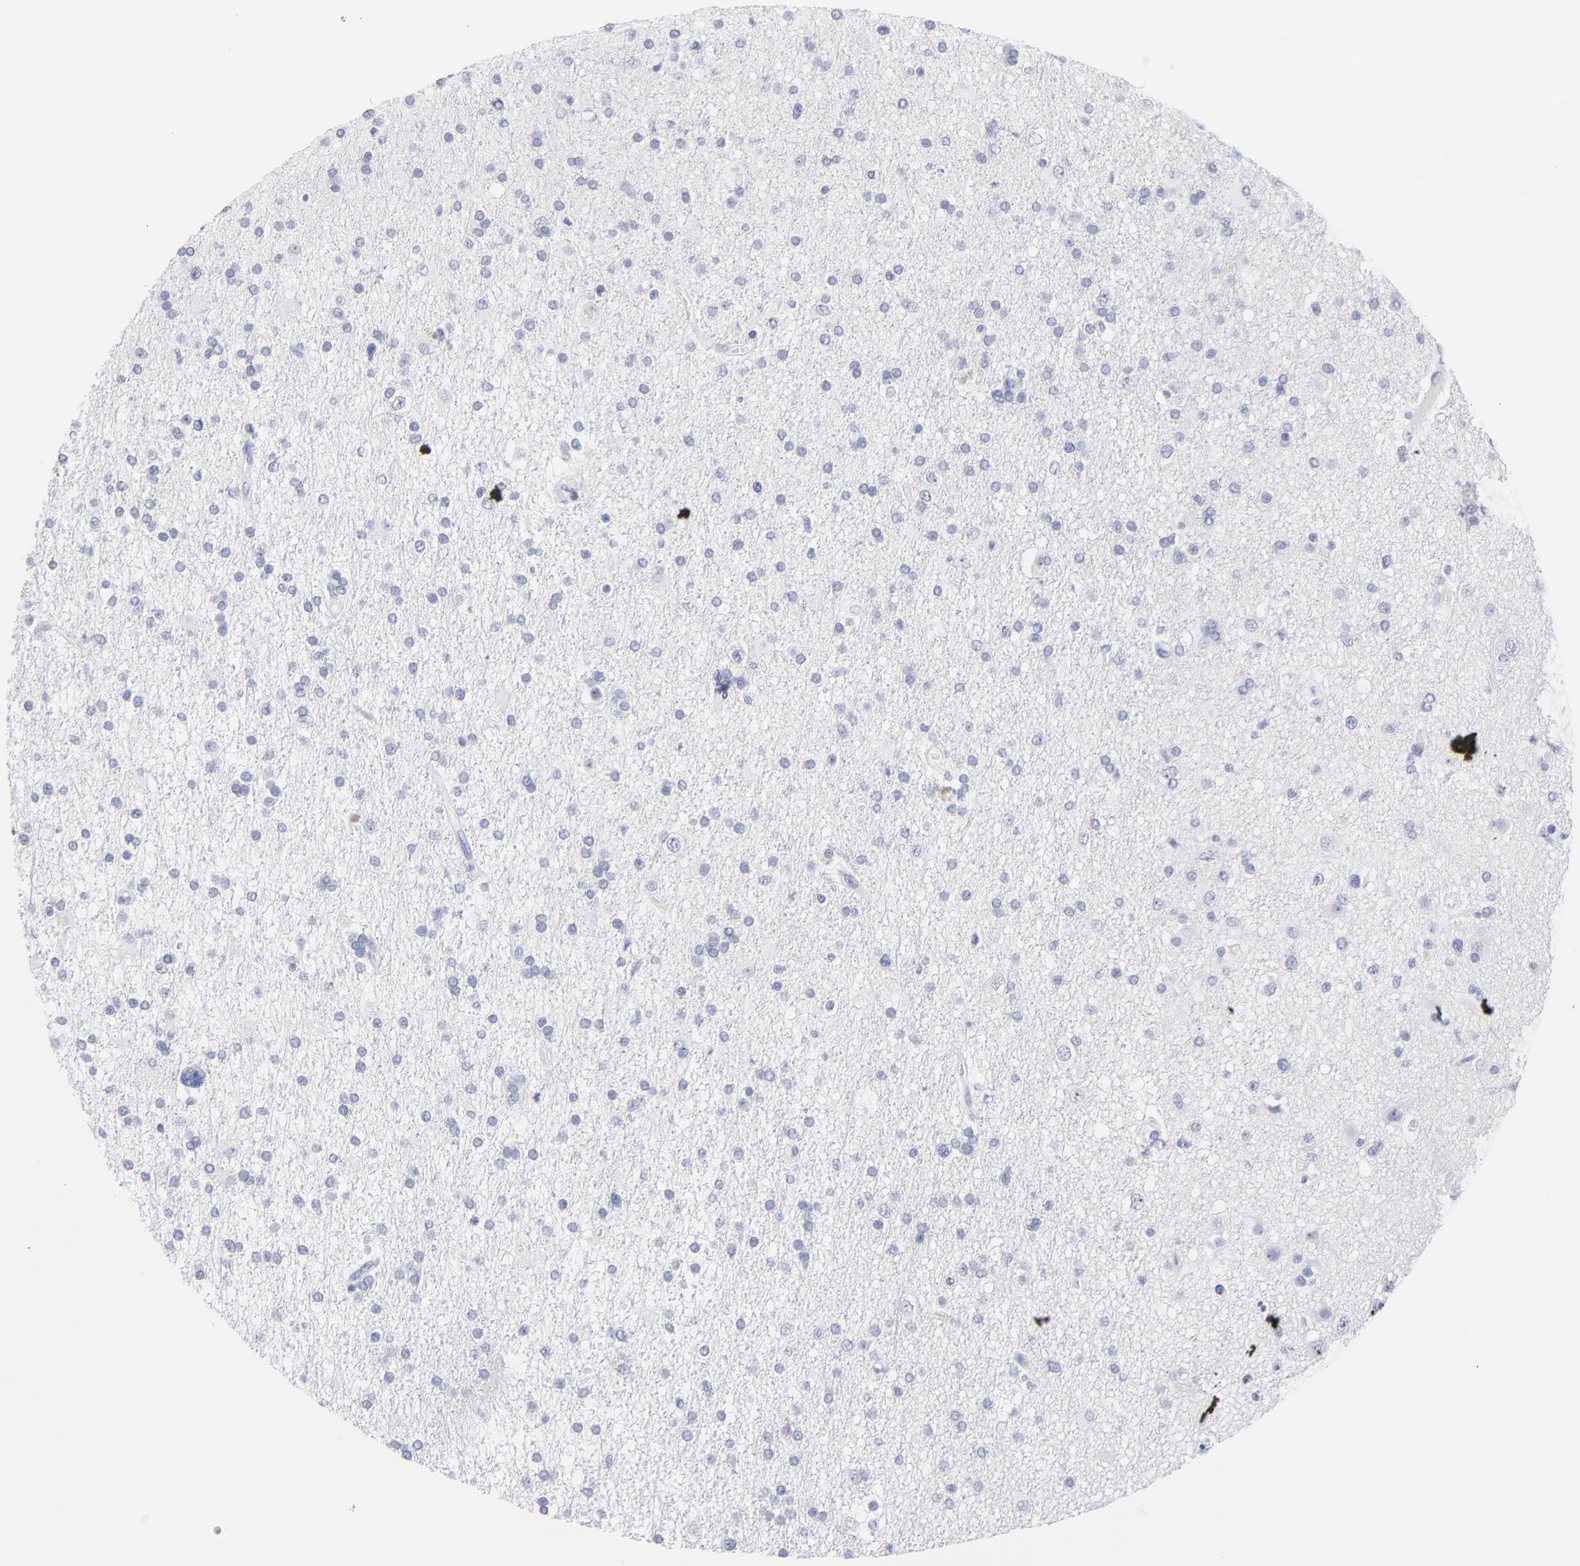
{"staining": {"intensity": "negative", "quantity": "none", "location": "none"}, "tissue": "glioma", "cell_type": "Tumor cells", "image_type": "cancer", "snomed": [{"axis": "morphology", "description": "Glioma, malignant, High grade"}, {"axis": "topography", "description": "Brain"}], "caption": "Micrograph shows no protein expression in tumor cells of glioma tissue.", "gene": "ARG1", "patient": {"sex": "male", "age": 33}}